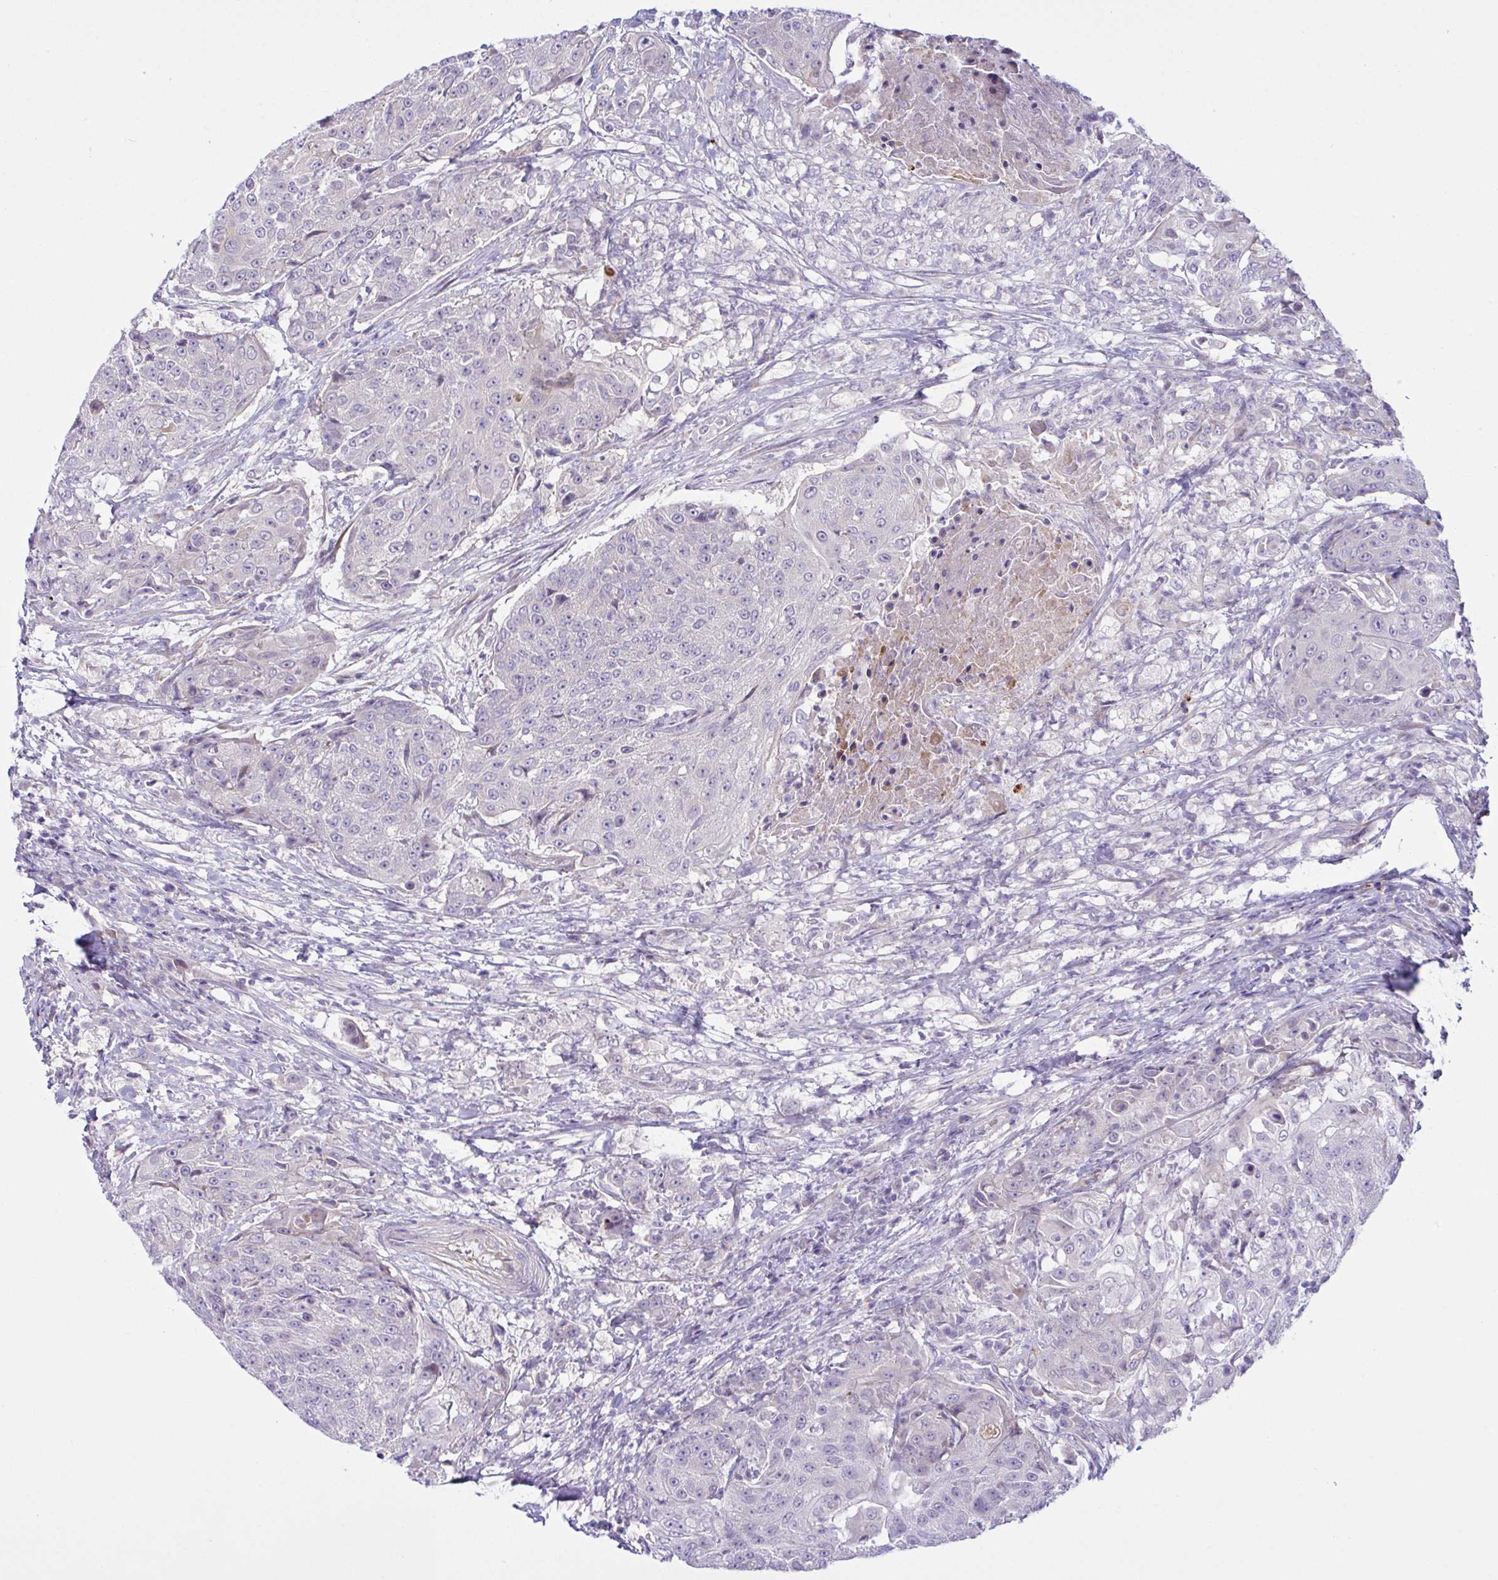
{"staining": {"intensity": "negative", "quantity": "none", "location": "none"}, "tissue": "urothelial cancer", "cell_type": "Tumor cells", "image_type": "cancer", "snomed": [{"axis": "morphology", "description": "Urothelial carcinoma, High grade"}, {"axis": "topography", "description": "Urinary bladder"}], "caption": "Tumor cells are negative for brown protein staining in high-grade urothelial carcinoma.", "gene": "SYNPO2L", "patient": {"sex": "female", "age": 63}}